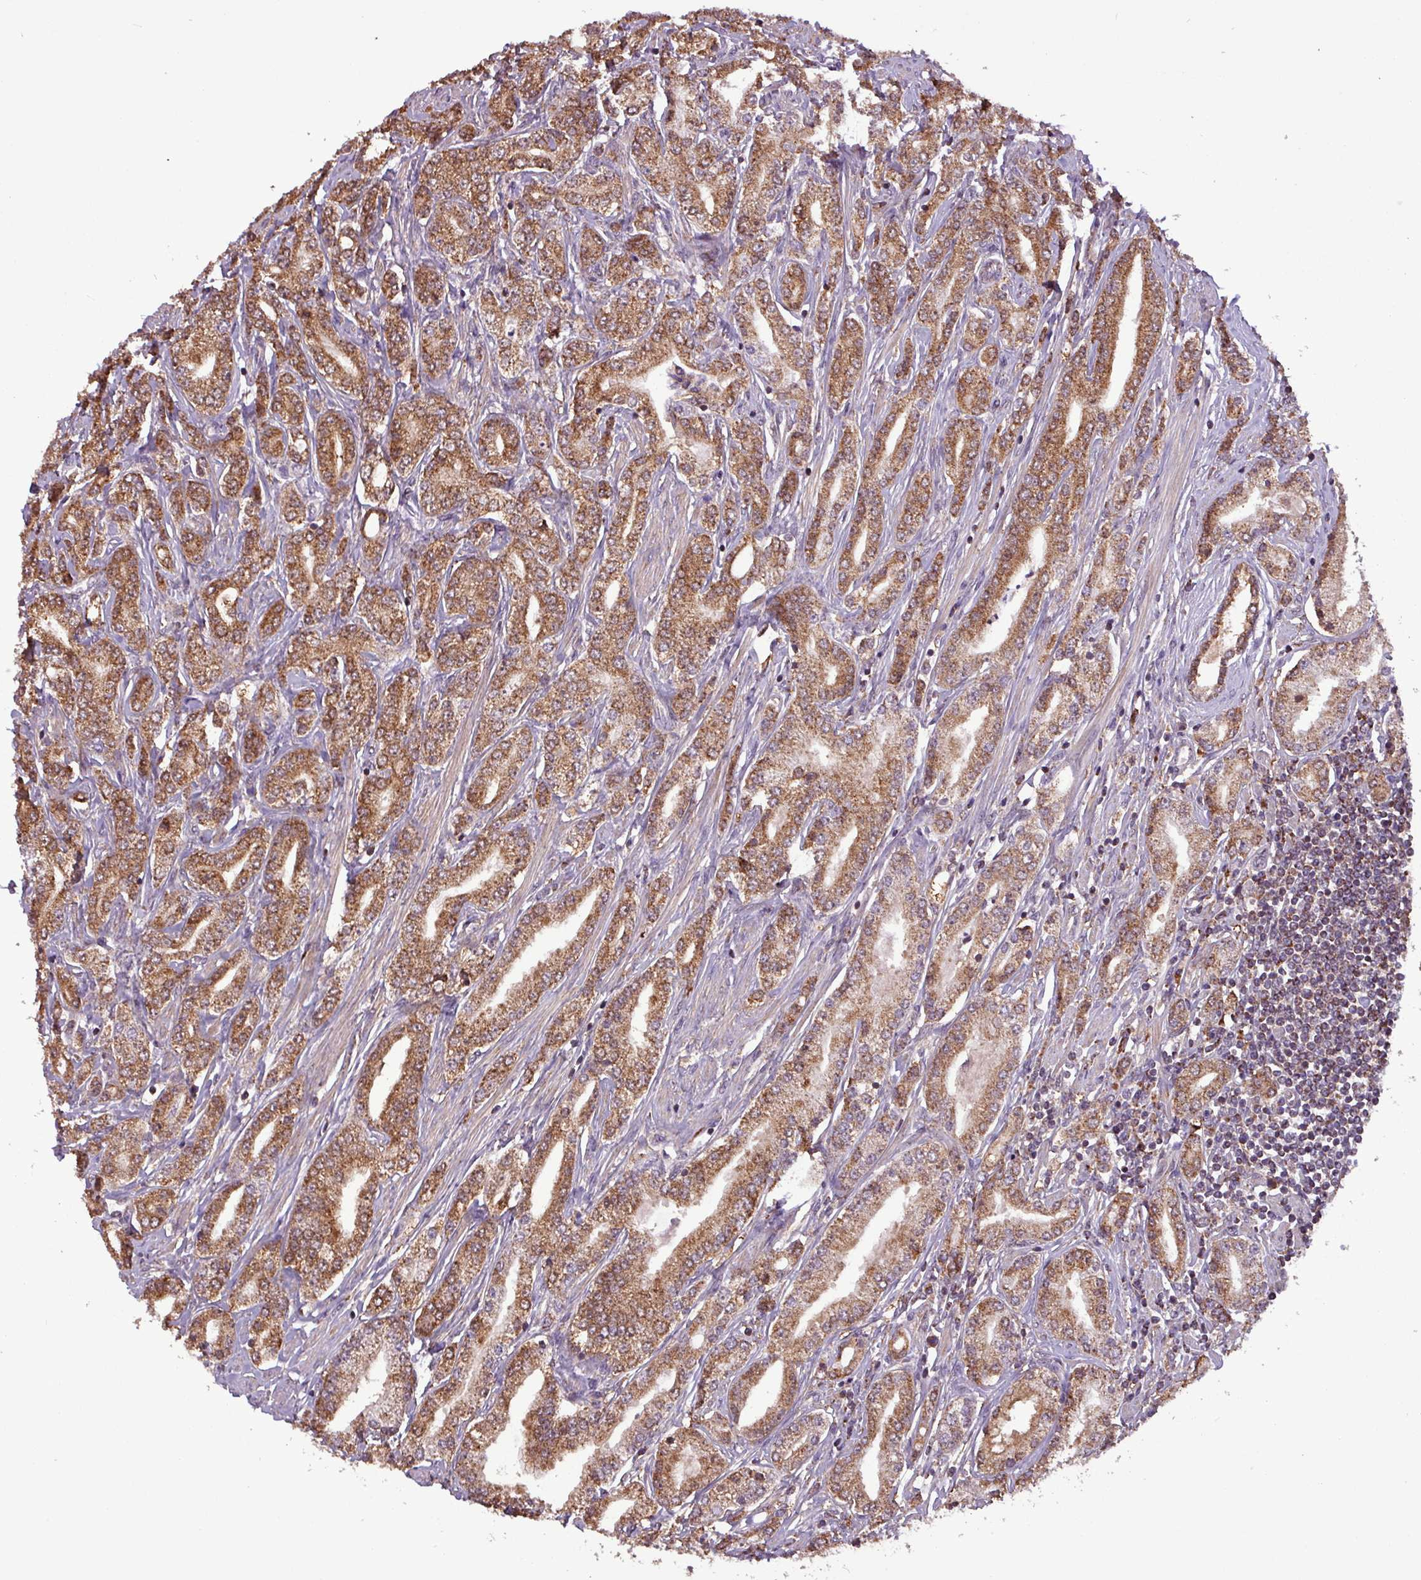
{"staining": {"intensity": "moderate", "quantity": ">75%", "location": "cytoplasmic/membranous"}, "tissue": "prostate cancer", "cell_type": "Tumor cells", "image_type": "cancer", "snomed": [{"axis": "morphology", "description": "Adenocarcinoma, High grade"}, {"axis": "topography", "description": "Prostate"}], "caption": "Immunohistochemistry of prostate cancer demonstrates medium levels of moderate cytoplasmic/membranous staining in about >75% of tumor cells. (IHC, brightfield microscopy, high magnification).", "gene": "MCTP2", "patient": {"sex": "male", "age": 66}}